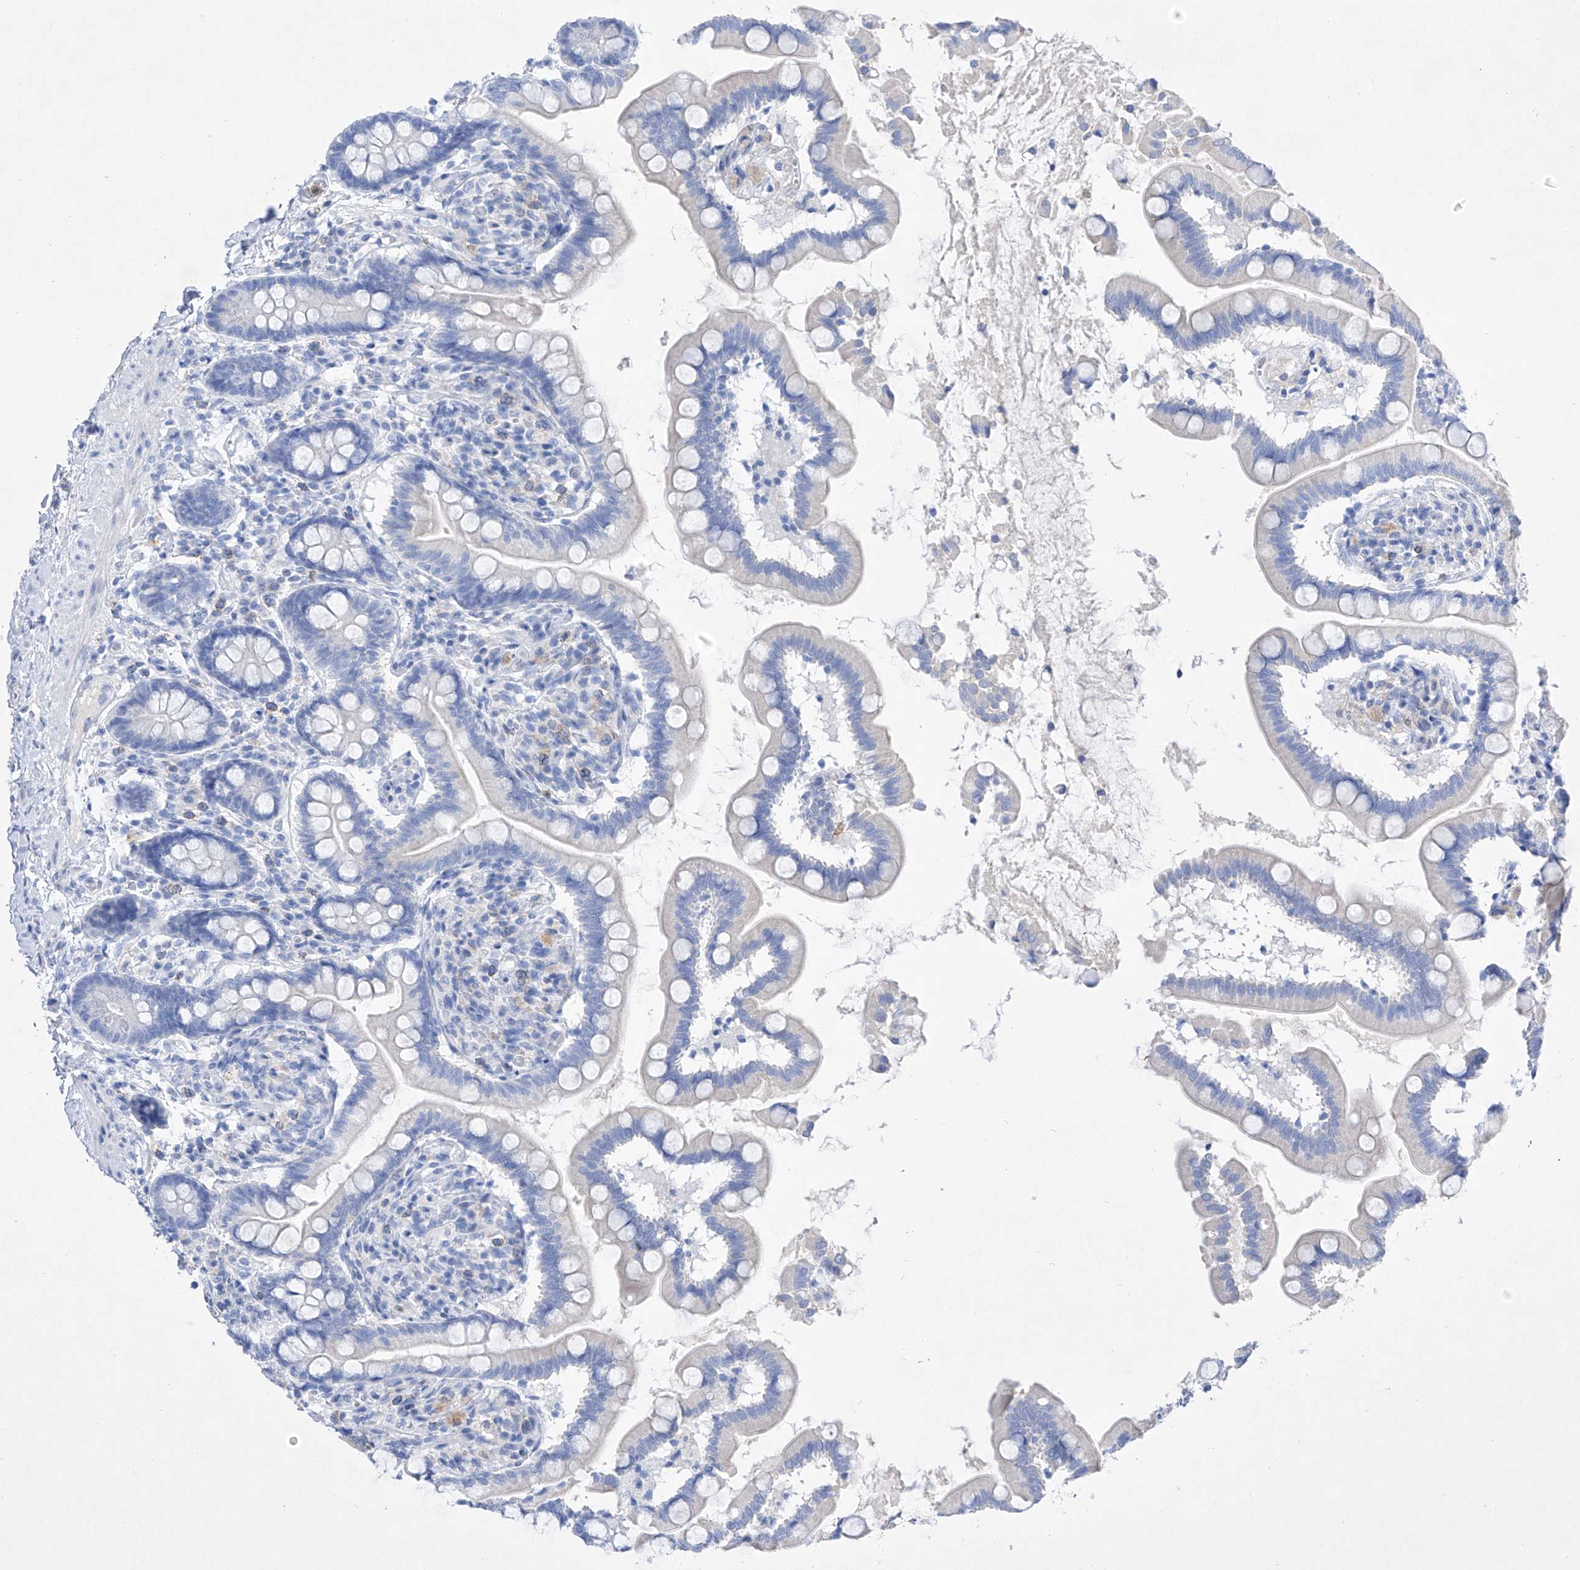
{"staining": {"intensity": "negative", "quantity": "none", "location": "none"}, "tissue": "small intestine", "cell_type": "Glandular cells", "image_type": "normal", "snomed": [{"axis": "morphology", "description": "Normal tissue, NOS"}, {"axis": "topography", "description": "Small intestine"}], "caption": "Image shows no protein positivity in glandular cells of benign small intestine.", "gene": "TM7SF2", "patient": {"sex": "female", "age": 64}}